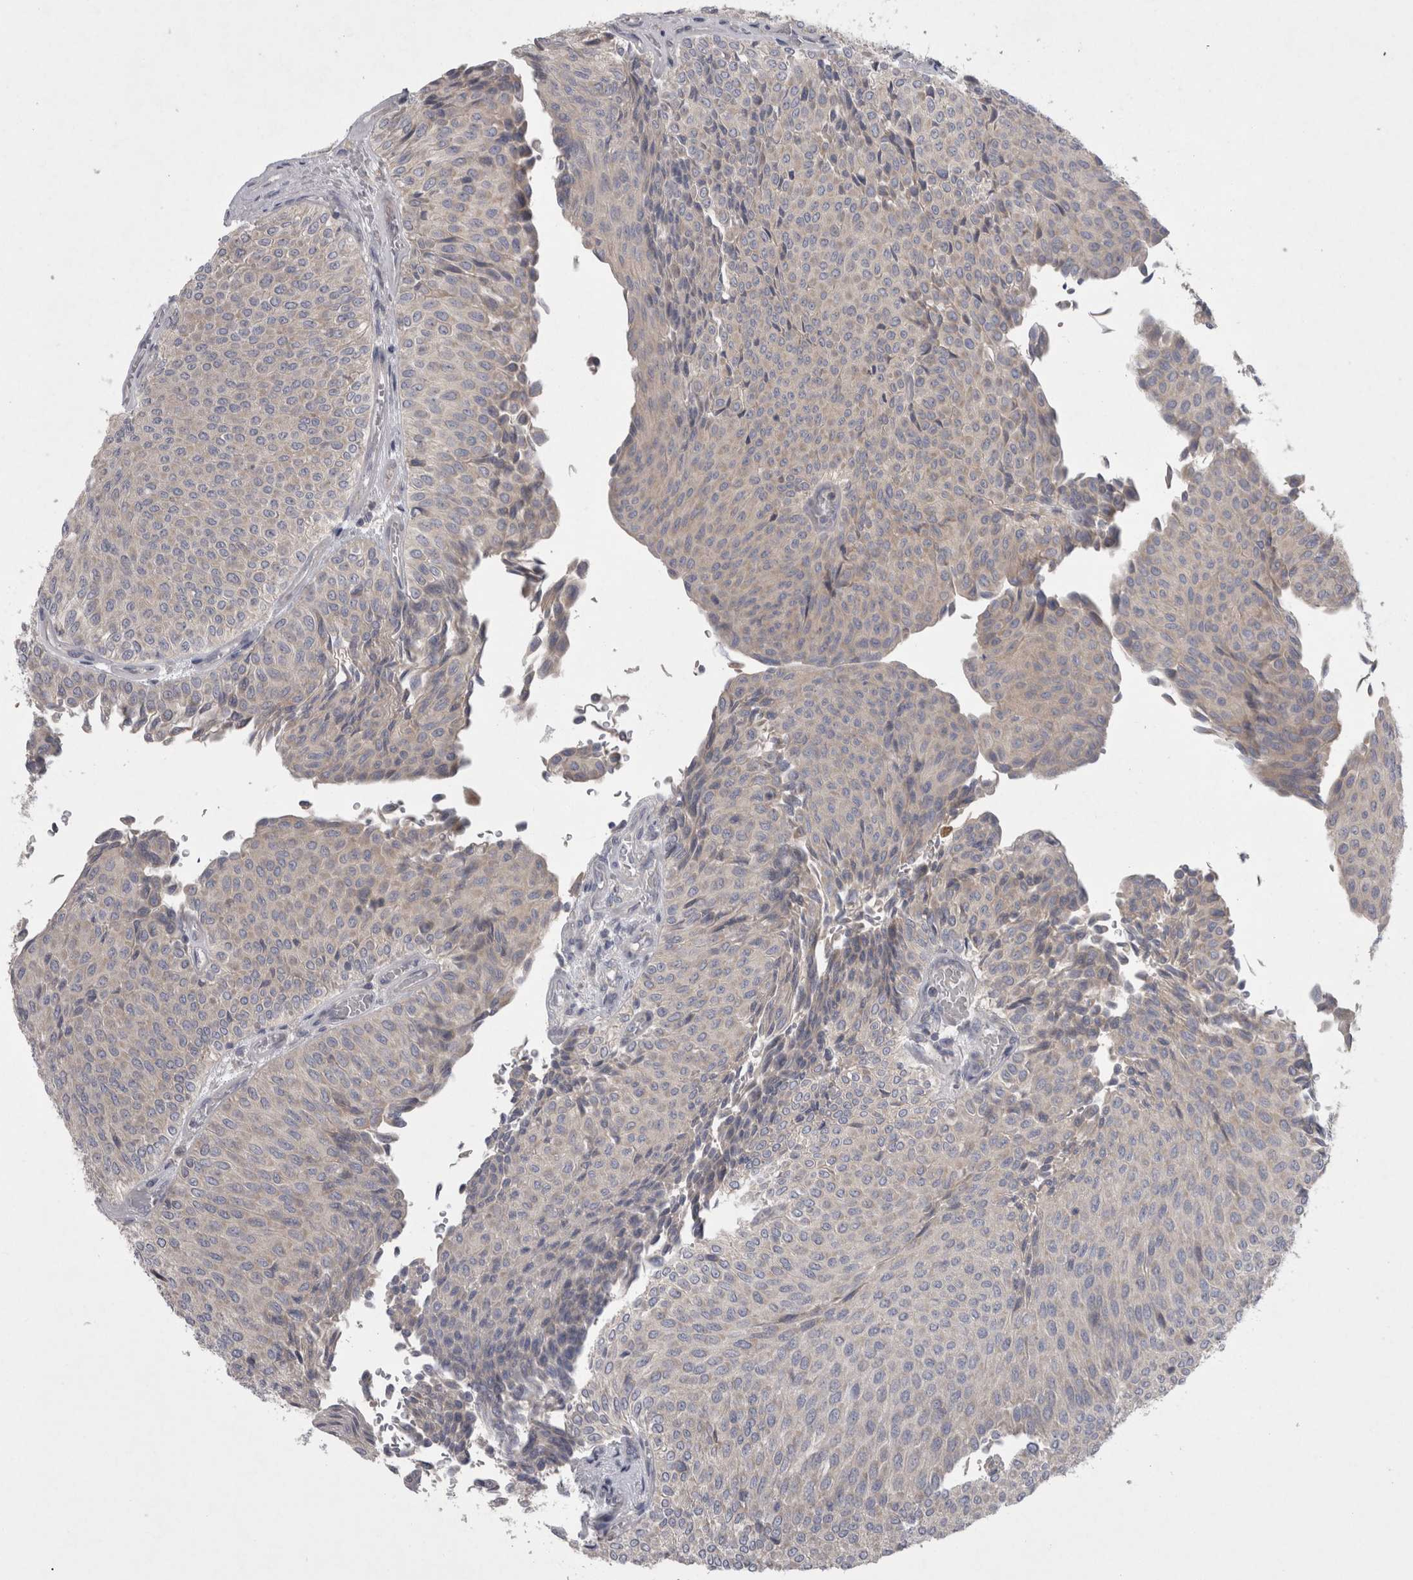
{"staining": {"intensity": "negative", "quantity": "none", "location": "none"}, "tissue": "urothelial cancer", "cell_type": "Tumor cells", "image_type": "cancer", "snomed": [{"axis": "morphology", "description": "Urothelial carcinoma, Low grade"}, {"axis": "topography", "description": "Urinary bladder"}], "caption": "Human low-grade urothelial carcinoma stained for a protein using IHC demonstrates no staining in tumor cells.", "gene": "LRRC40", "patient": {"sex": "male", "age": 78}}